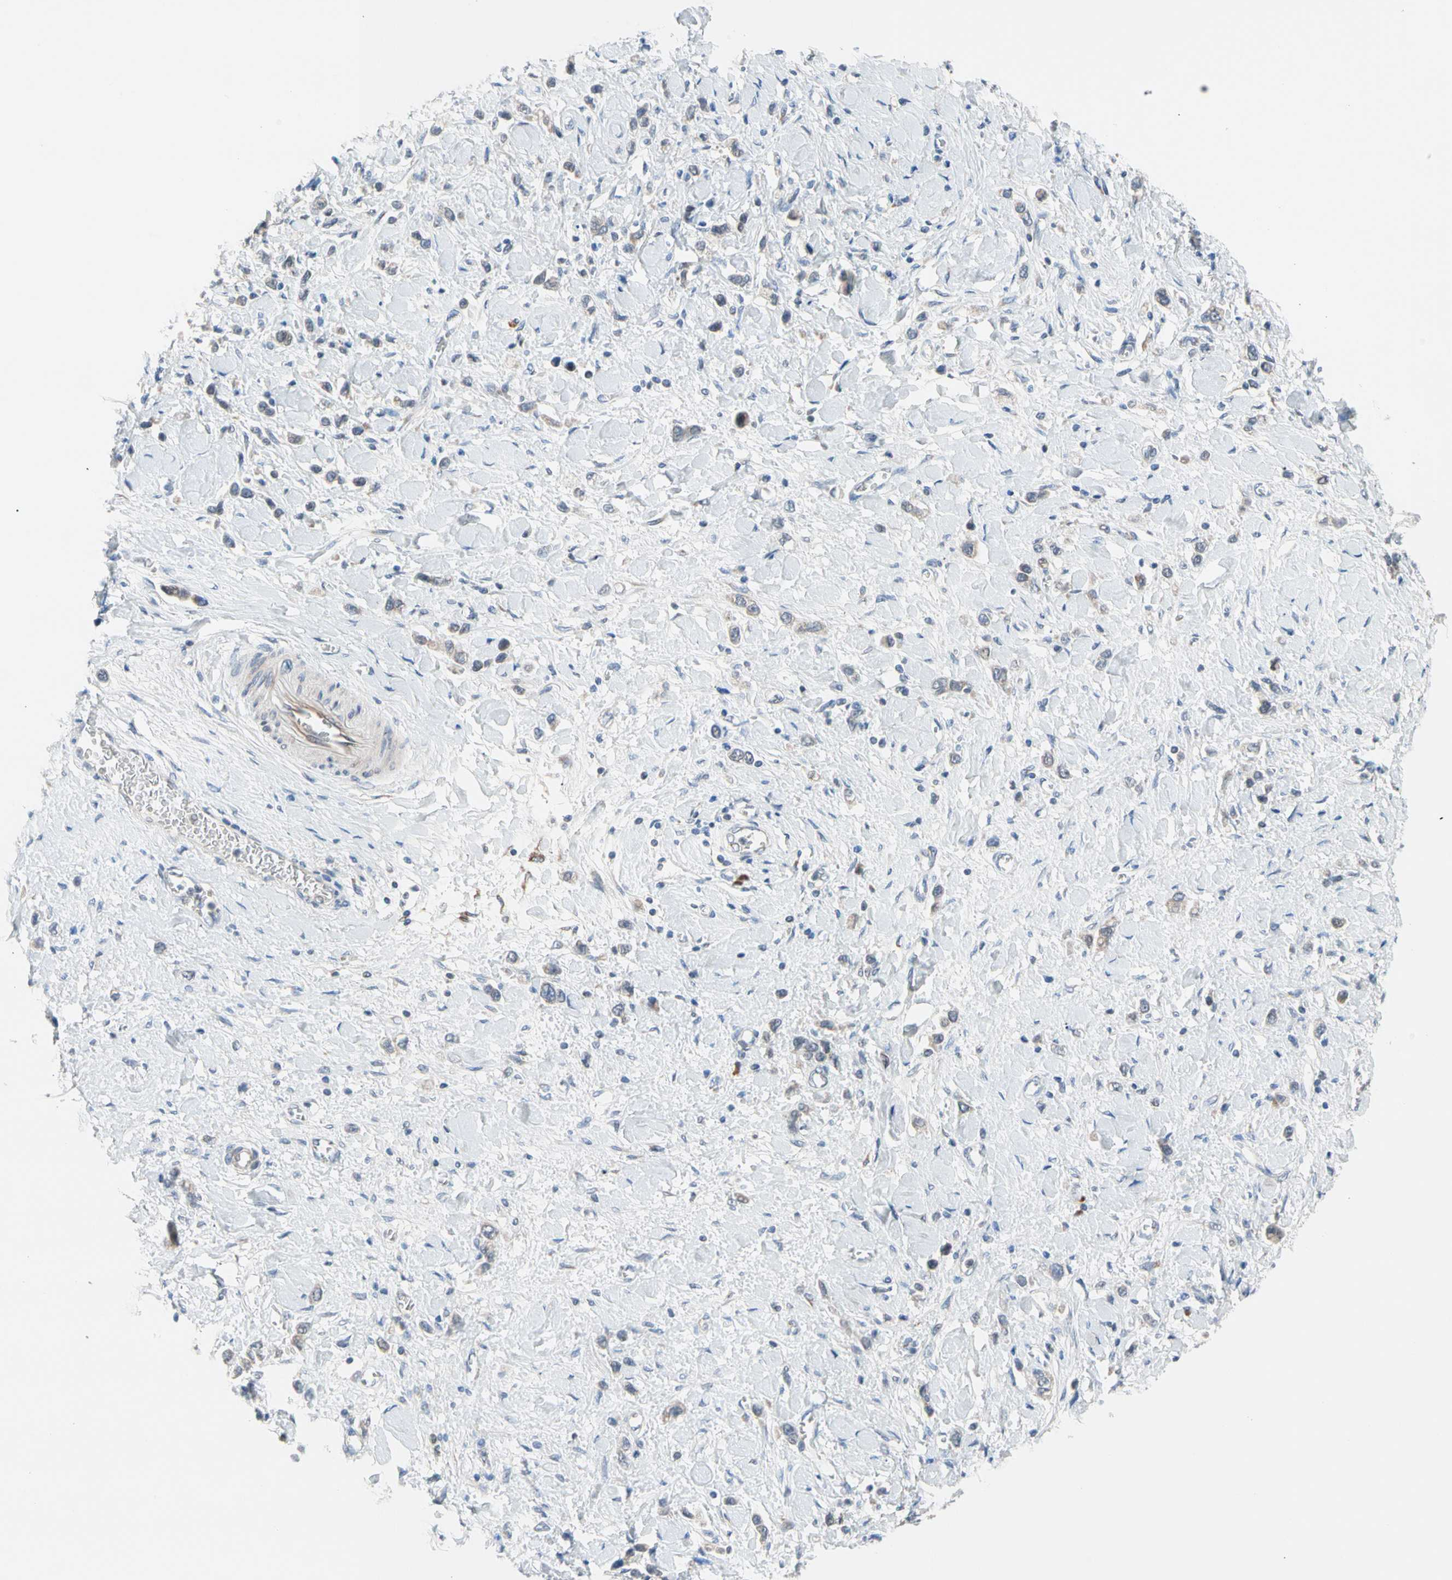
{"staining": {"intensity": "weak", "quantity": "25%-75%", "location": "cytoplasmic/membranous"}, "tissue": "stomach cancer", "cell_type": "Tumor cells", "image_type": "cancer", "snomed": [{"axis": "morphology", "description": "Normal tissue, NOS"}, {"axis": "morphology", "description": "Adenocarcinoma, NOS"}, {"axis": "topography", "description": "Stomach, upper"}, {"axis": "topography", "description": "Stomach"}], "caption": "Stomach cancer stained for a protein (brown) shows weak cytoplasmic/membranous positive staining in about 25%-75% of tumor cells.", "gene": "MARK1", "patient": {"sex": "female", "age": 65}}